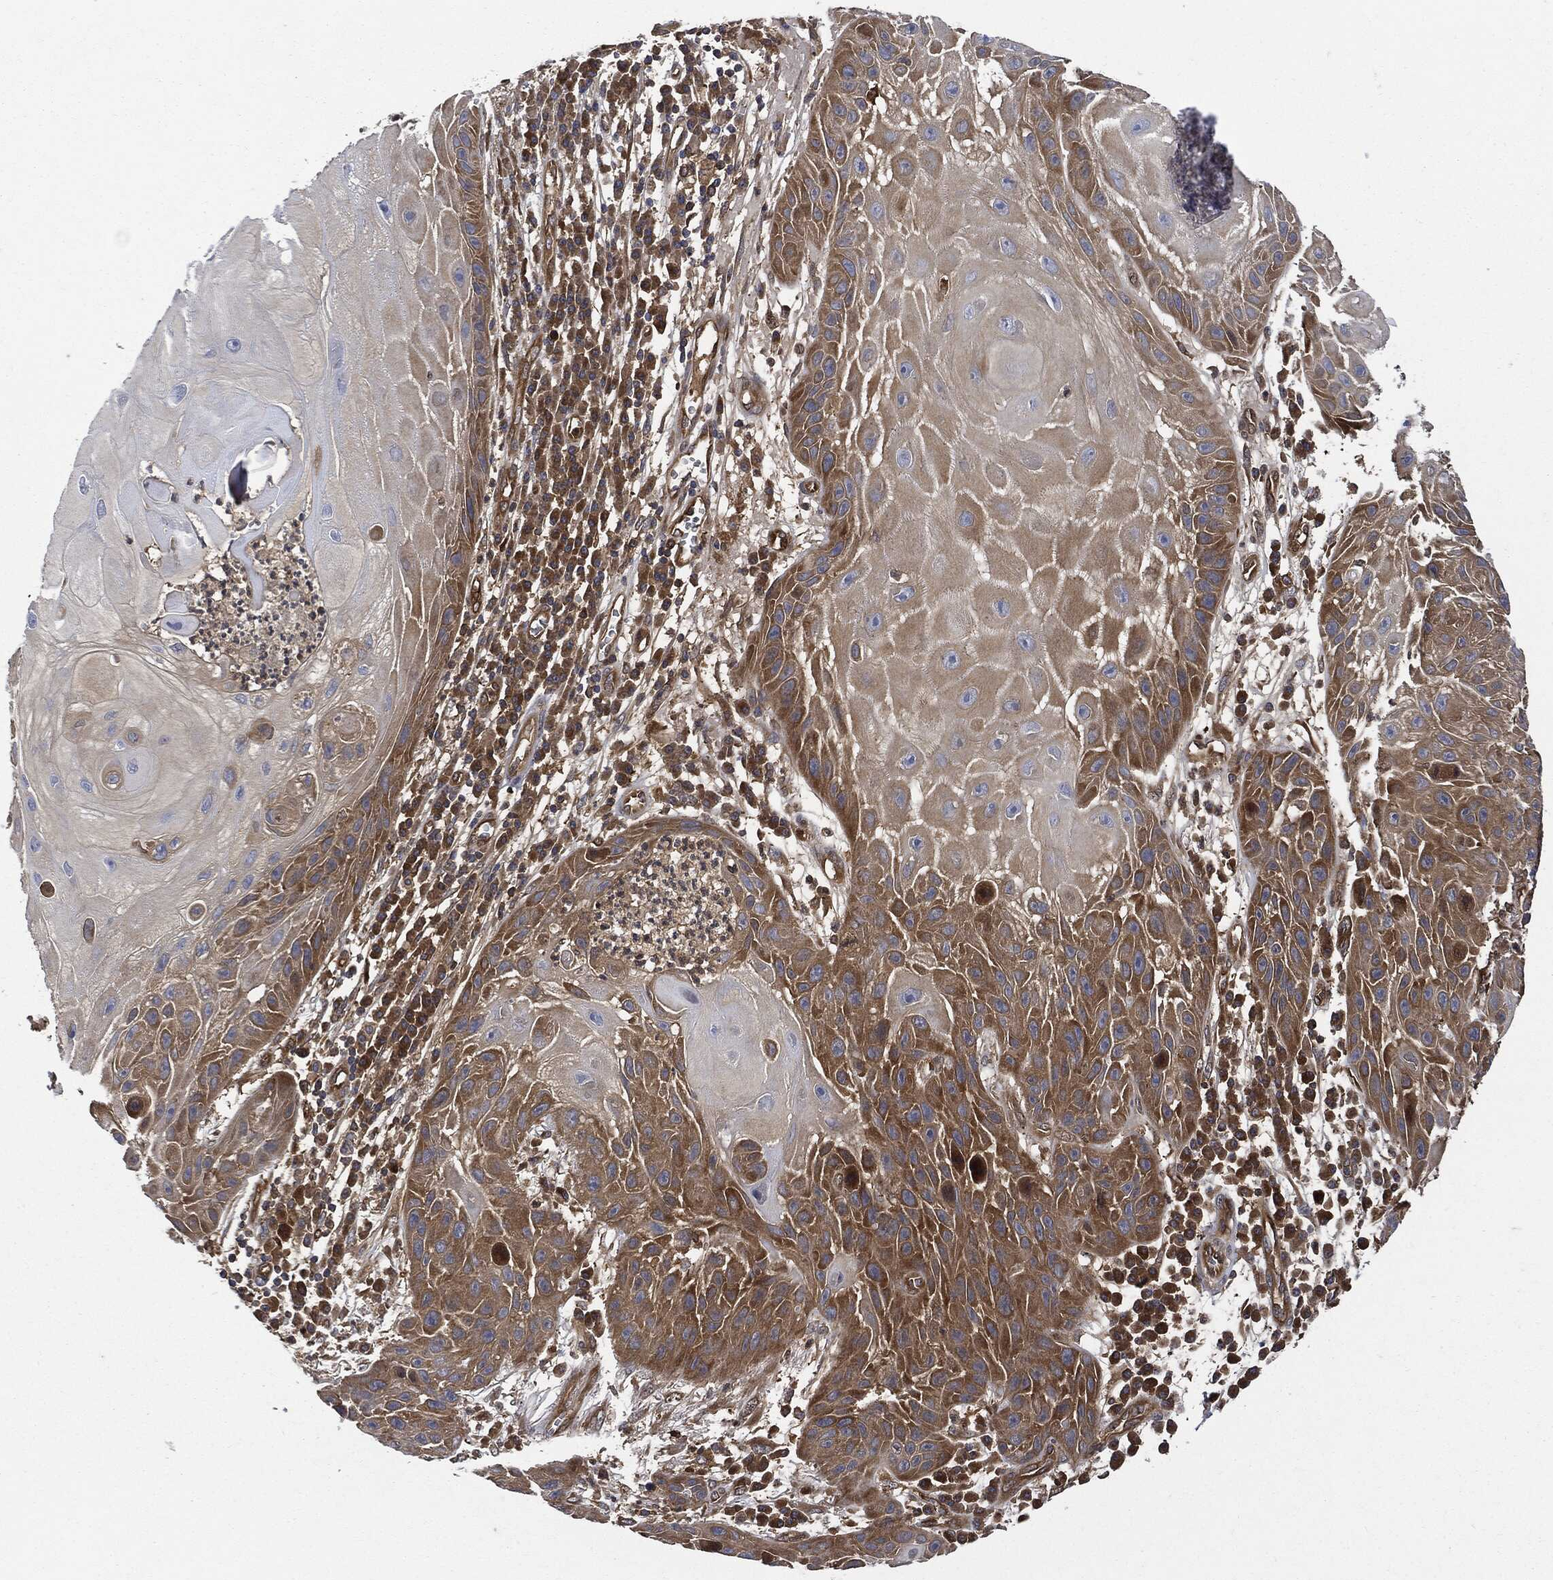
{"staining": {"intensity": "moderate", "quantity": "25%-75%", "location": "cytoplasmic/membranous"}, "tissue": "skin cancer", "cell_type": "Tumor cells", "image_type": "cancer", "snomed": [{"axis": "morphology", "description": "Normal tissue, NOS"}, {"axis": "morphology", "description": "Squamous cell carcinoma, NOS"}, {"axis": "topography", "description": "Skin"}], "caption": "Protein expression by immunohistochemistry (IHC) demonstrates moderate cytoplasmic/membranous positivity in approximately 25%-75% of tumor cells in skin cancer (squamous cell carcinoma). The protein of interest is shown in brown color, while the nuclei are stained blue.", "gene": "XPNPEP1", "patient": {"sex": "male", "age": 79}}